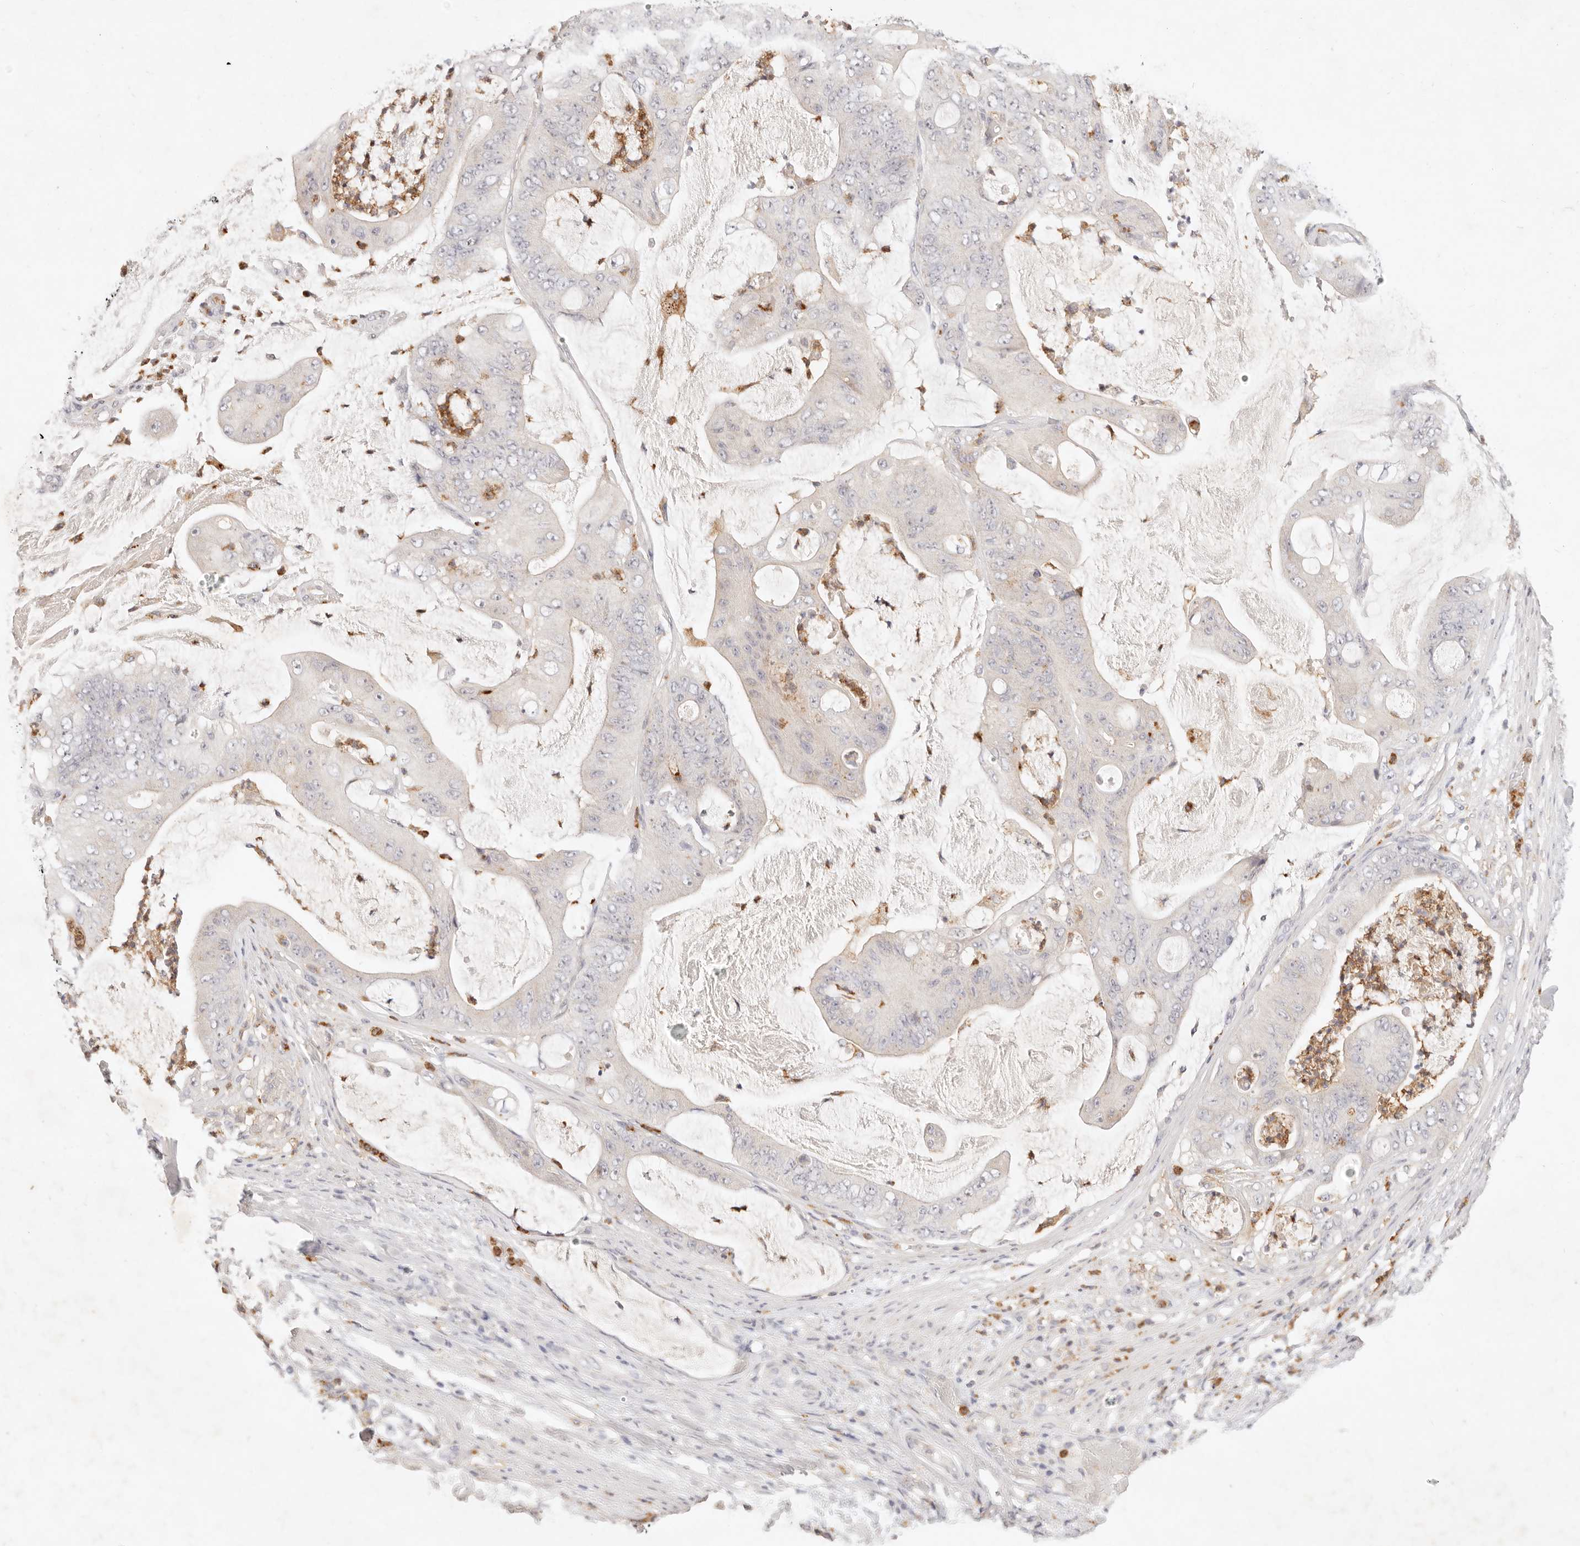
{"staining": {"intensity": "negative", "quantity": "none", "location": "none"}, "tissue": "stomach cancer", "cell_type": "Tumor cells", "image_type": "cancer", "snomed": [{"axis": "morphology", "description": "Adenocarcinoma, NOS"}, {"axis": "topography", "description": "Stomach"}], "caption": "Tumor cells show no significant protein positivity in stomach cancer.", "gene": "GPR84", "patient": {"sex": "female", "age": 73}}